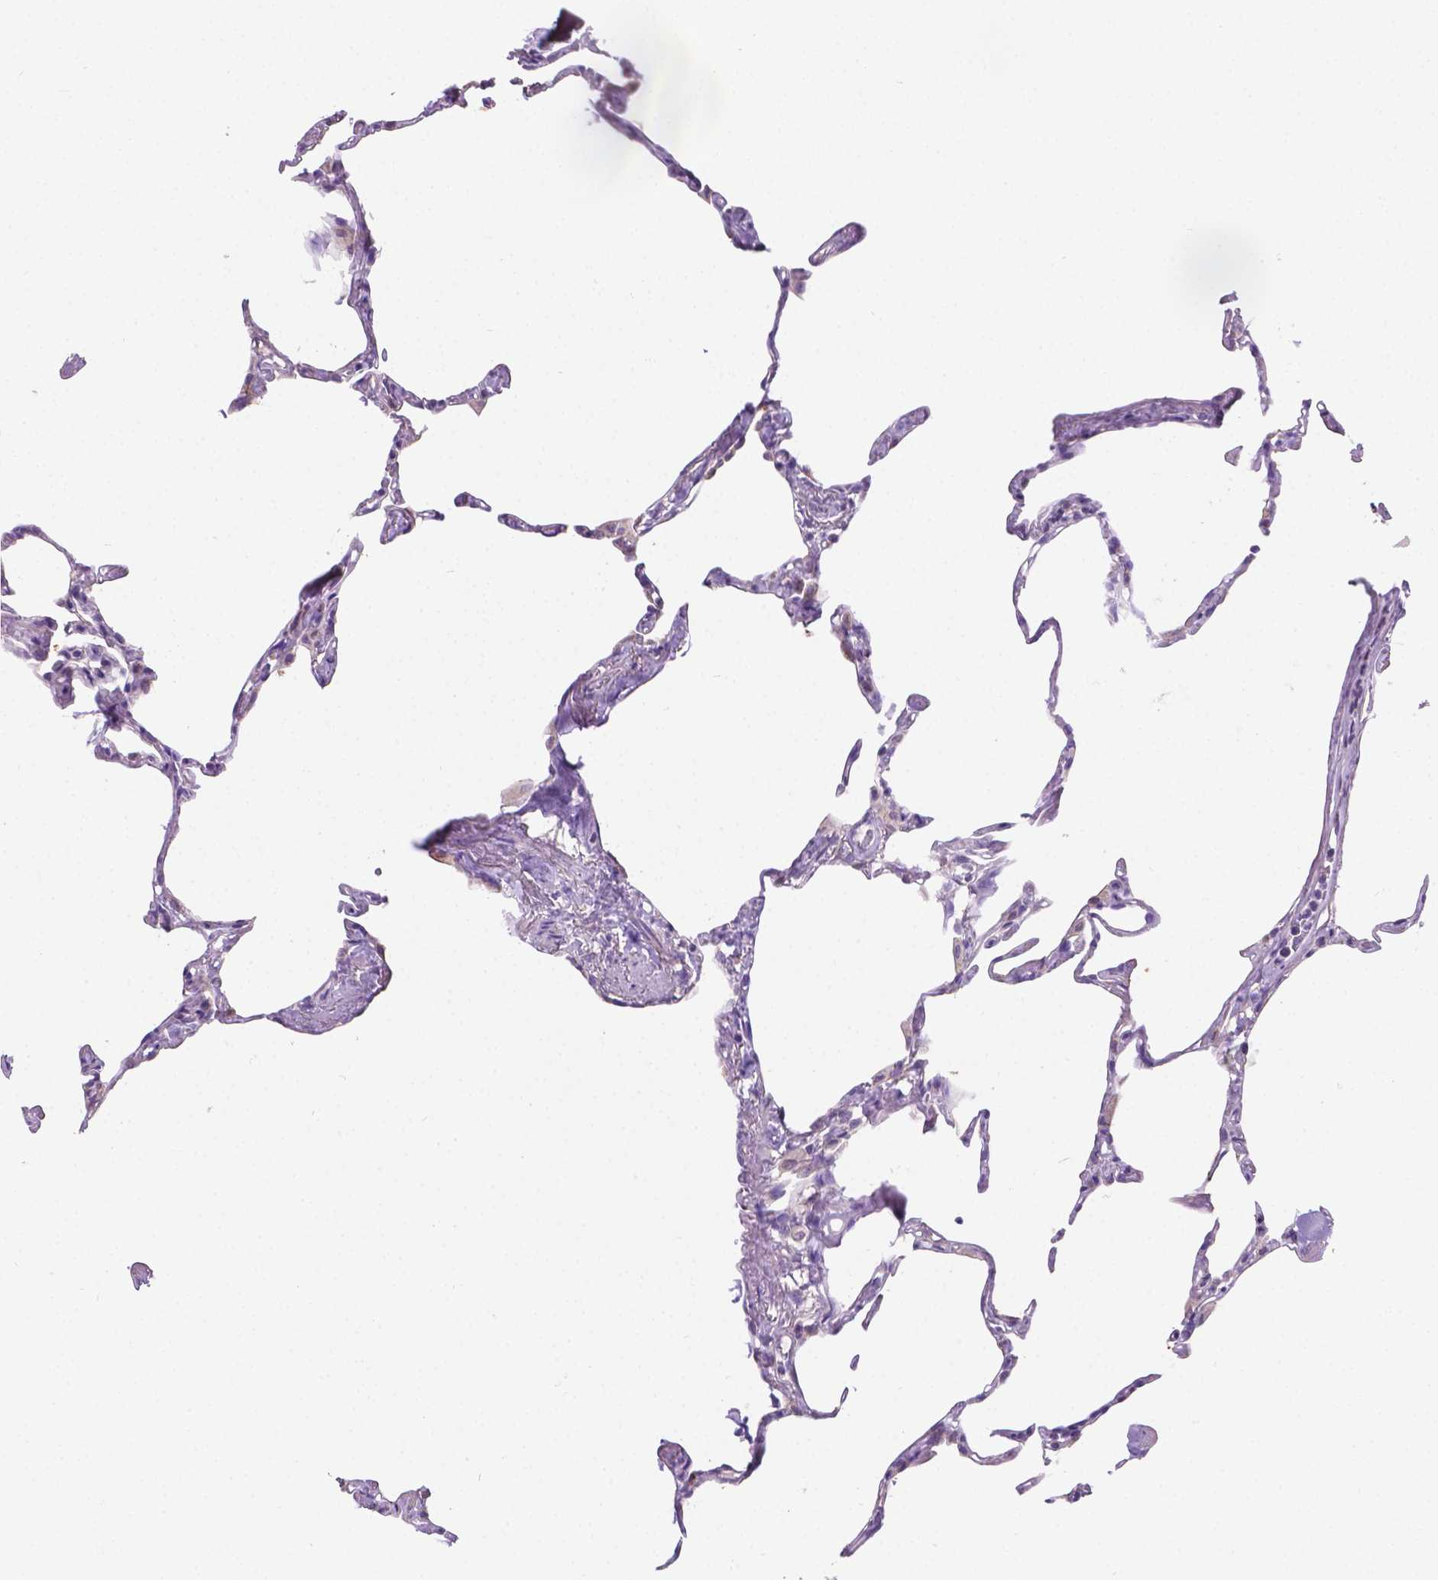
{"staining": {"intensity": "negative", "quantity": "none", "location": "none"}, "tissue": "lung", "cell_type": "Alveolar cells", "image_type": "normal", "snomed": [{"axis": "morphology", "description": "Normal tissue, NOS"}, {"axis": "topography", "description": "Lung"}], "caption": "This is an immunohistochemistry (IHC) micrograph of benign lung. There is no positivity in alveolar cells.", "gene": "CSPG5", "patient": {"sex": "male", "age": 65}}